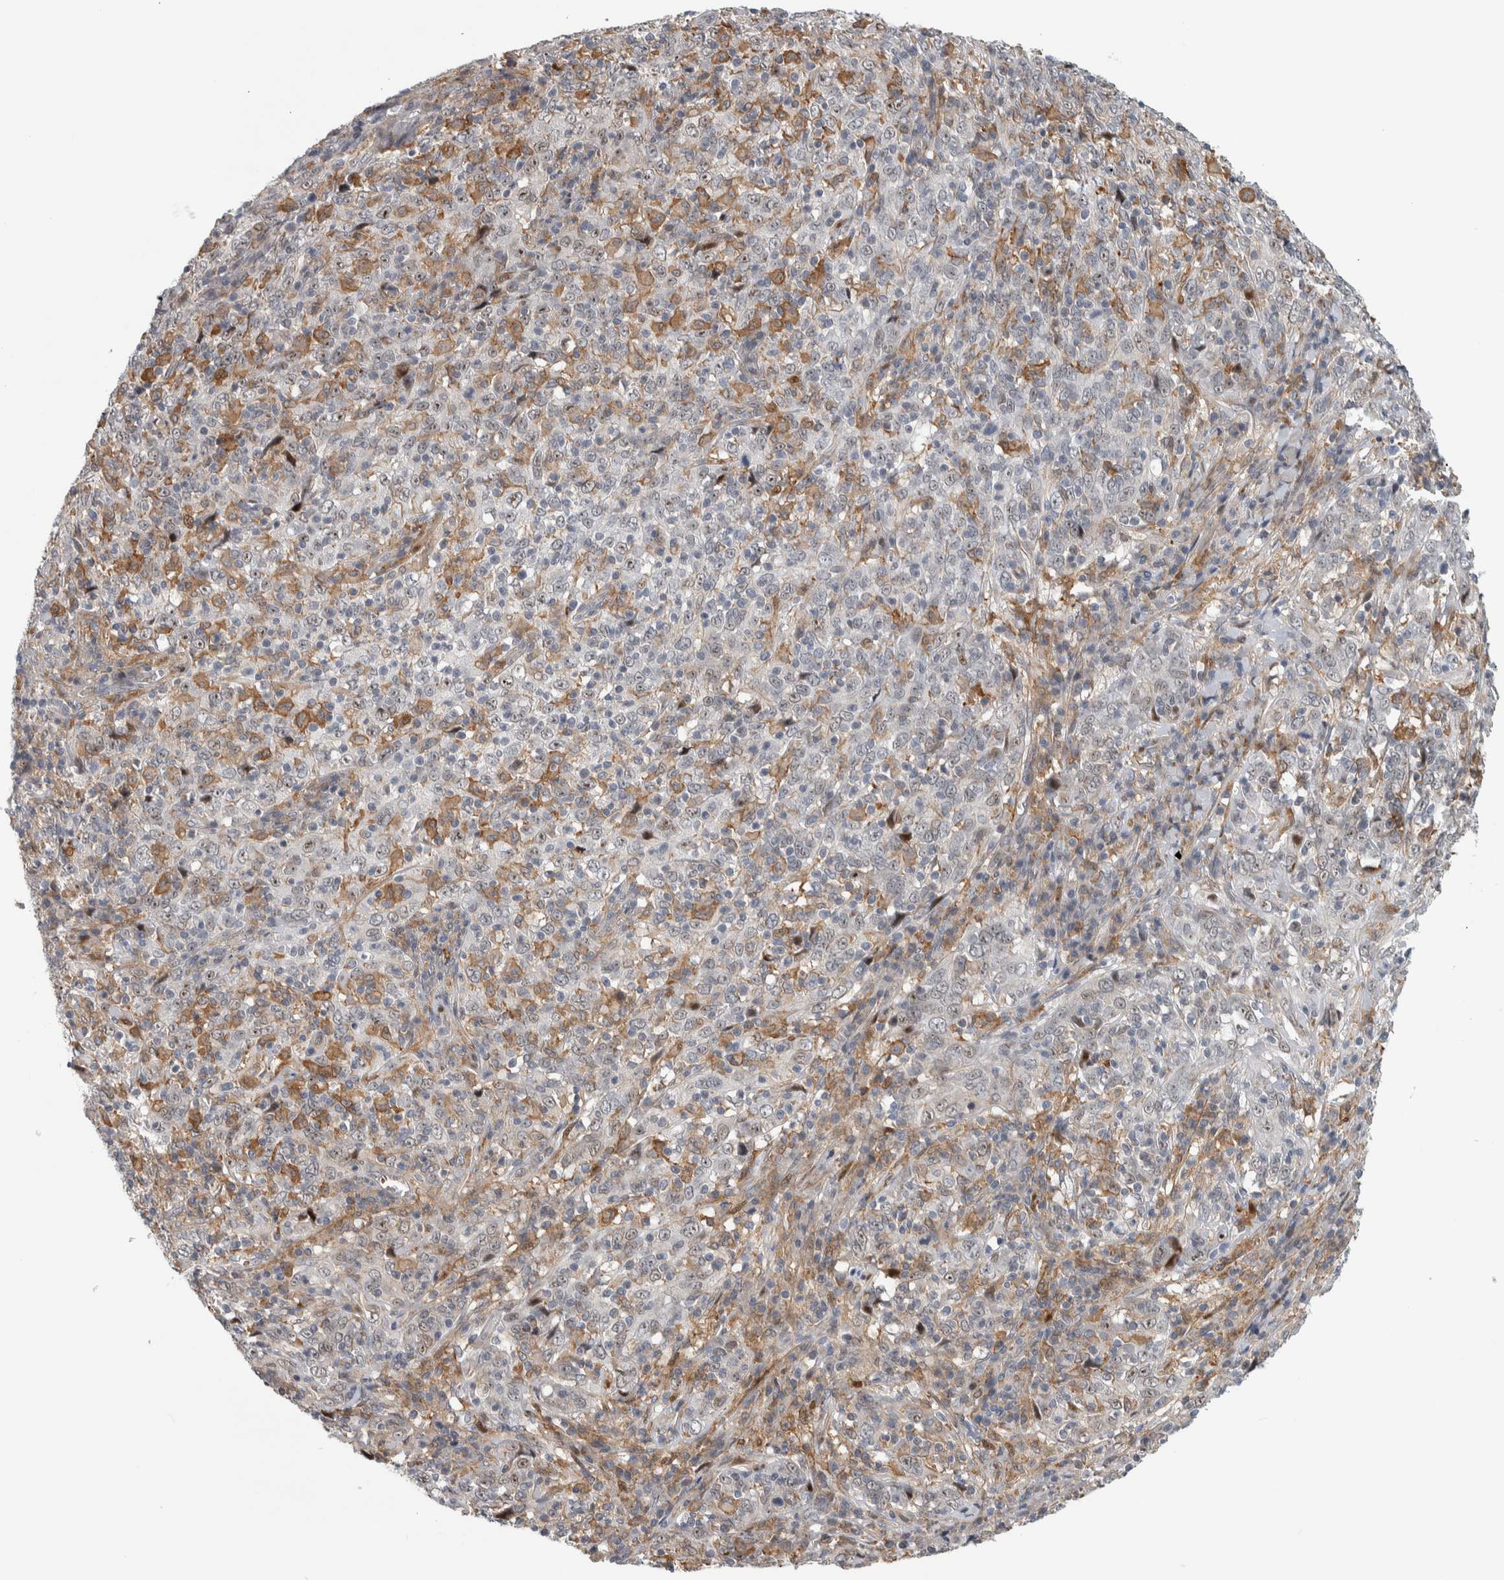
{"staining": {"intensity": "weak", "quantity": "25%-75%", "location": "nuclear"}, "tissue": "cervical cancer", "cell_type": "Tumor cells", "image_type": "cancer", "snomed": [{"axis": "morphology", "description": "Squamous cell carcinoma, NOS"}, {"axis": "topography", "description": "Cervix"}], "caption": "Immunohistochemical staining of cervical squamous cell carcinoma shows low levels of weak nuclear staining in about 25%-75% of tumor cells.", "gene": "MSL1", "patient": {"sex": "female", "age": 46}}